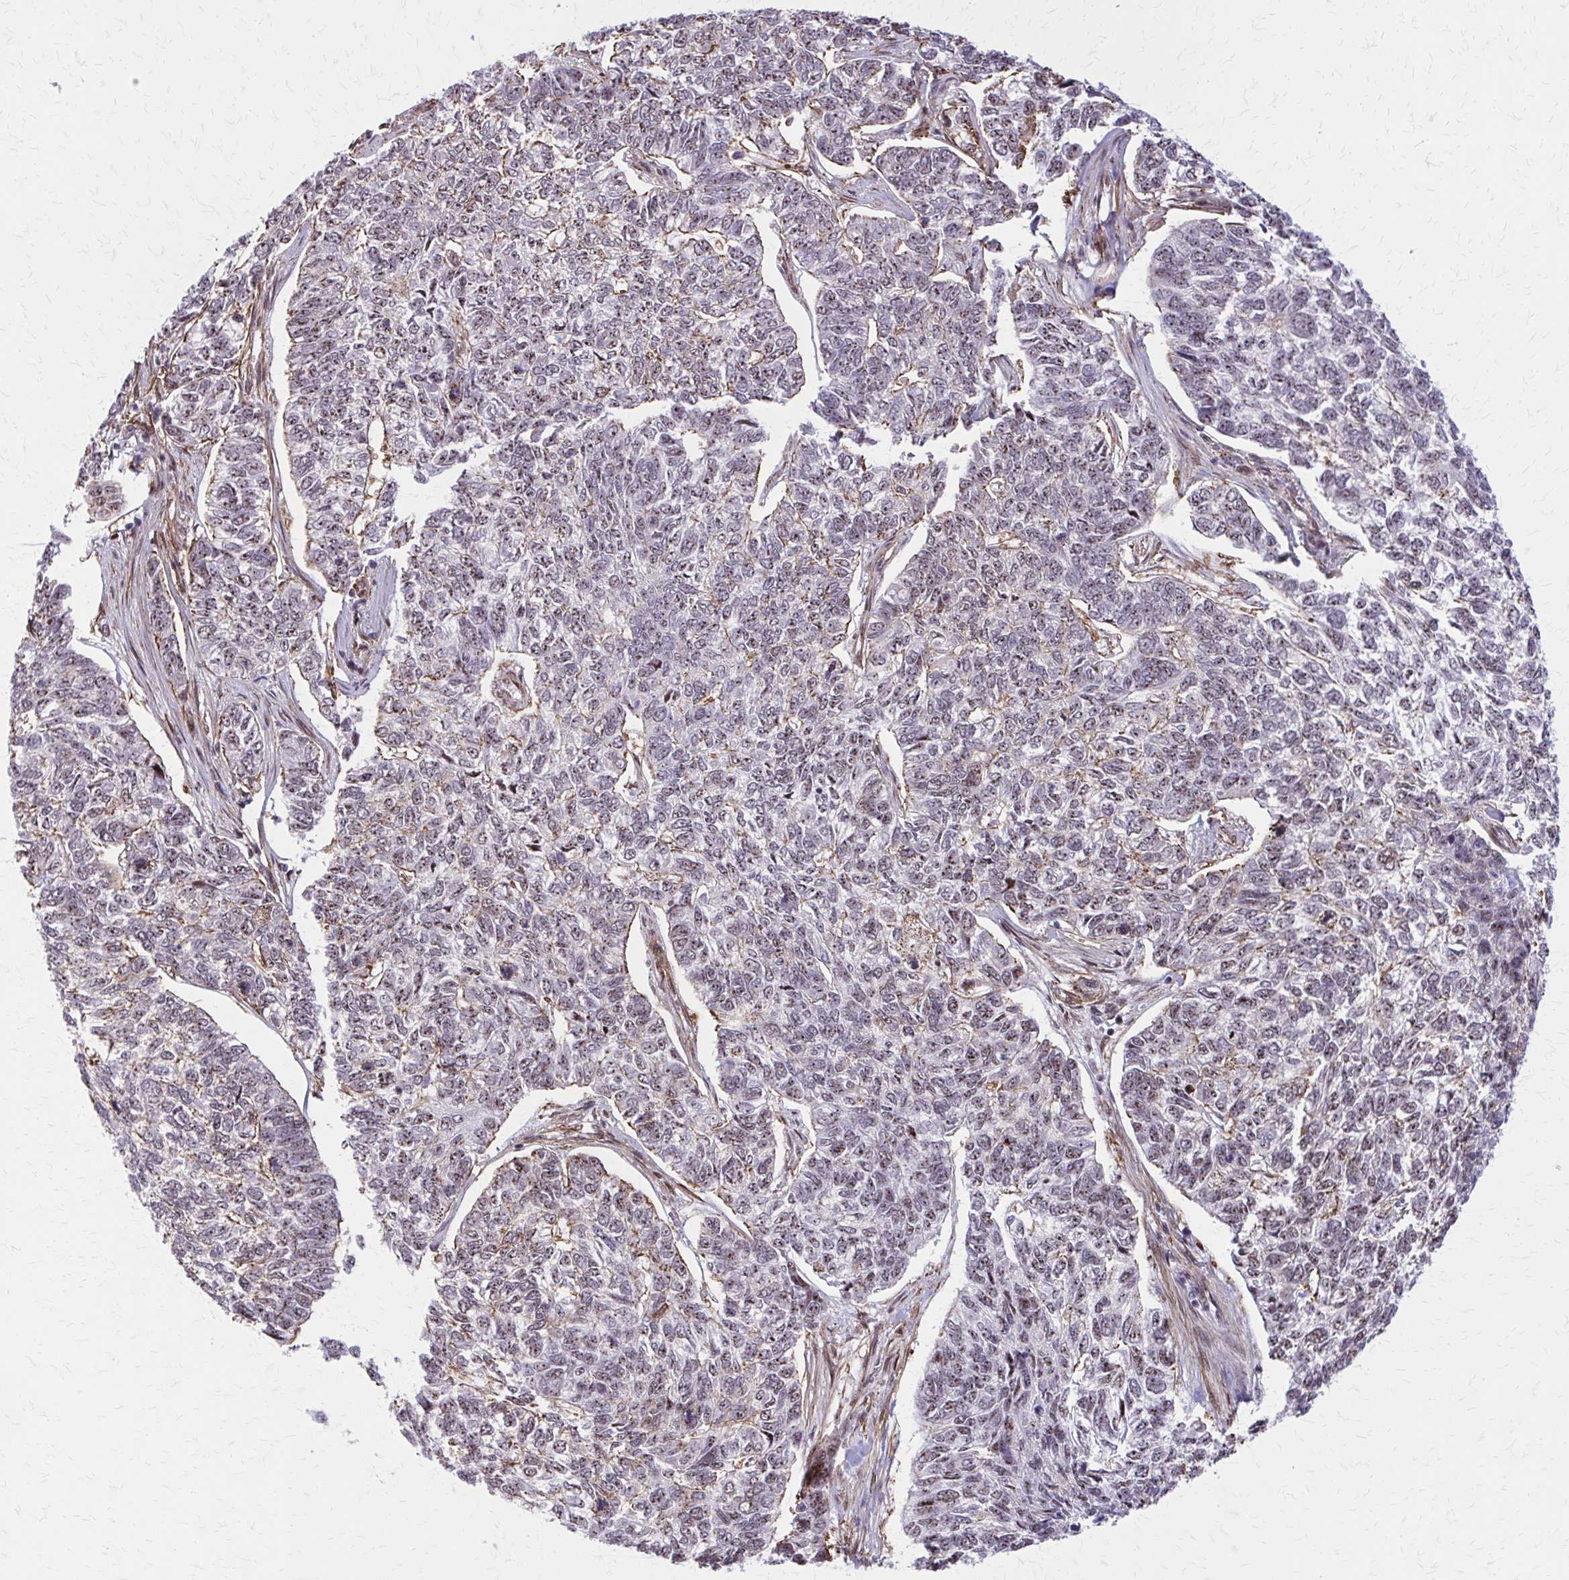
{"staining": {"intensity": "weak", "quantity": ">75%", "location": "nuclear"}, "tissue": "skin cancer", "cell_type": "Tumor cells", "image_type": "cancer", "snomed": [{"axis": "morphology", "description": "Basal cell carcinoma"}, {"axis": "topography", "description": "Skin"}], "caption": "Skin cancer (basal cell carcinoma) stained for a protein (brown) displays weak nuclear positive staining in about >75% of tumor cells.", "gene": "NRBF2", "patient": {"sex": "female", "age": 65}}